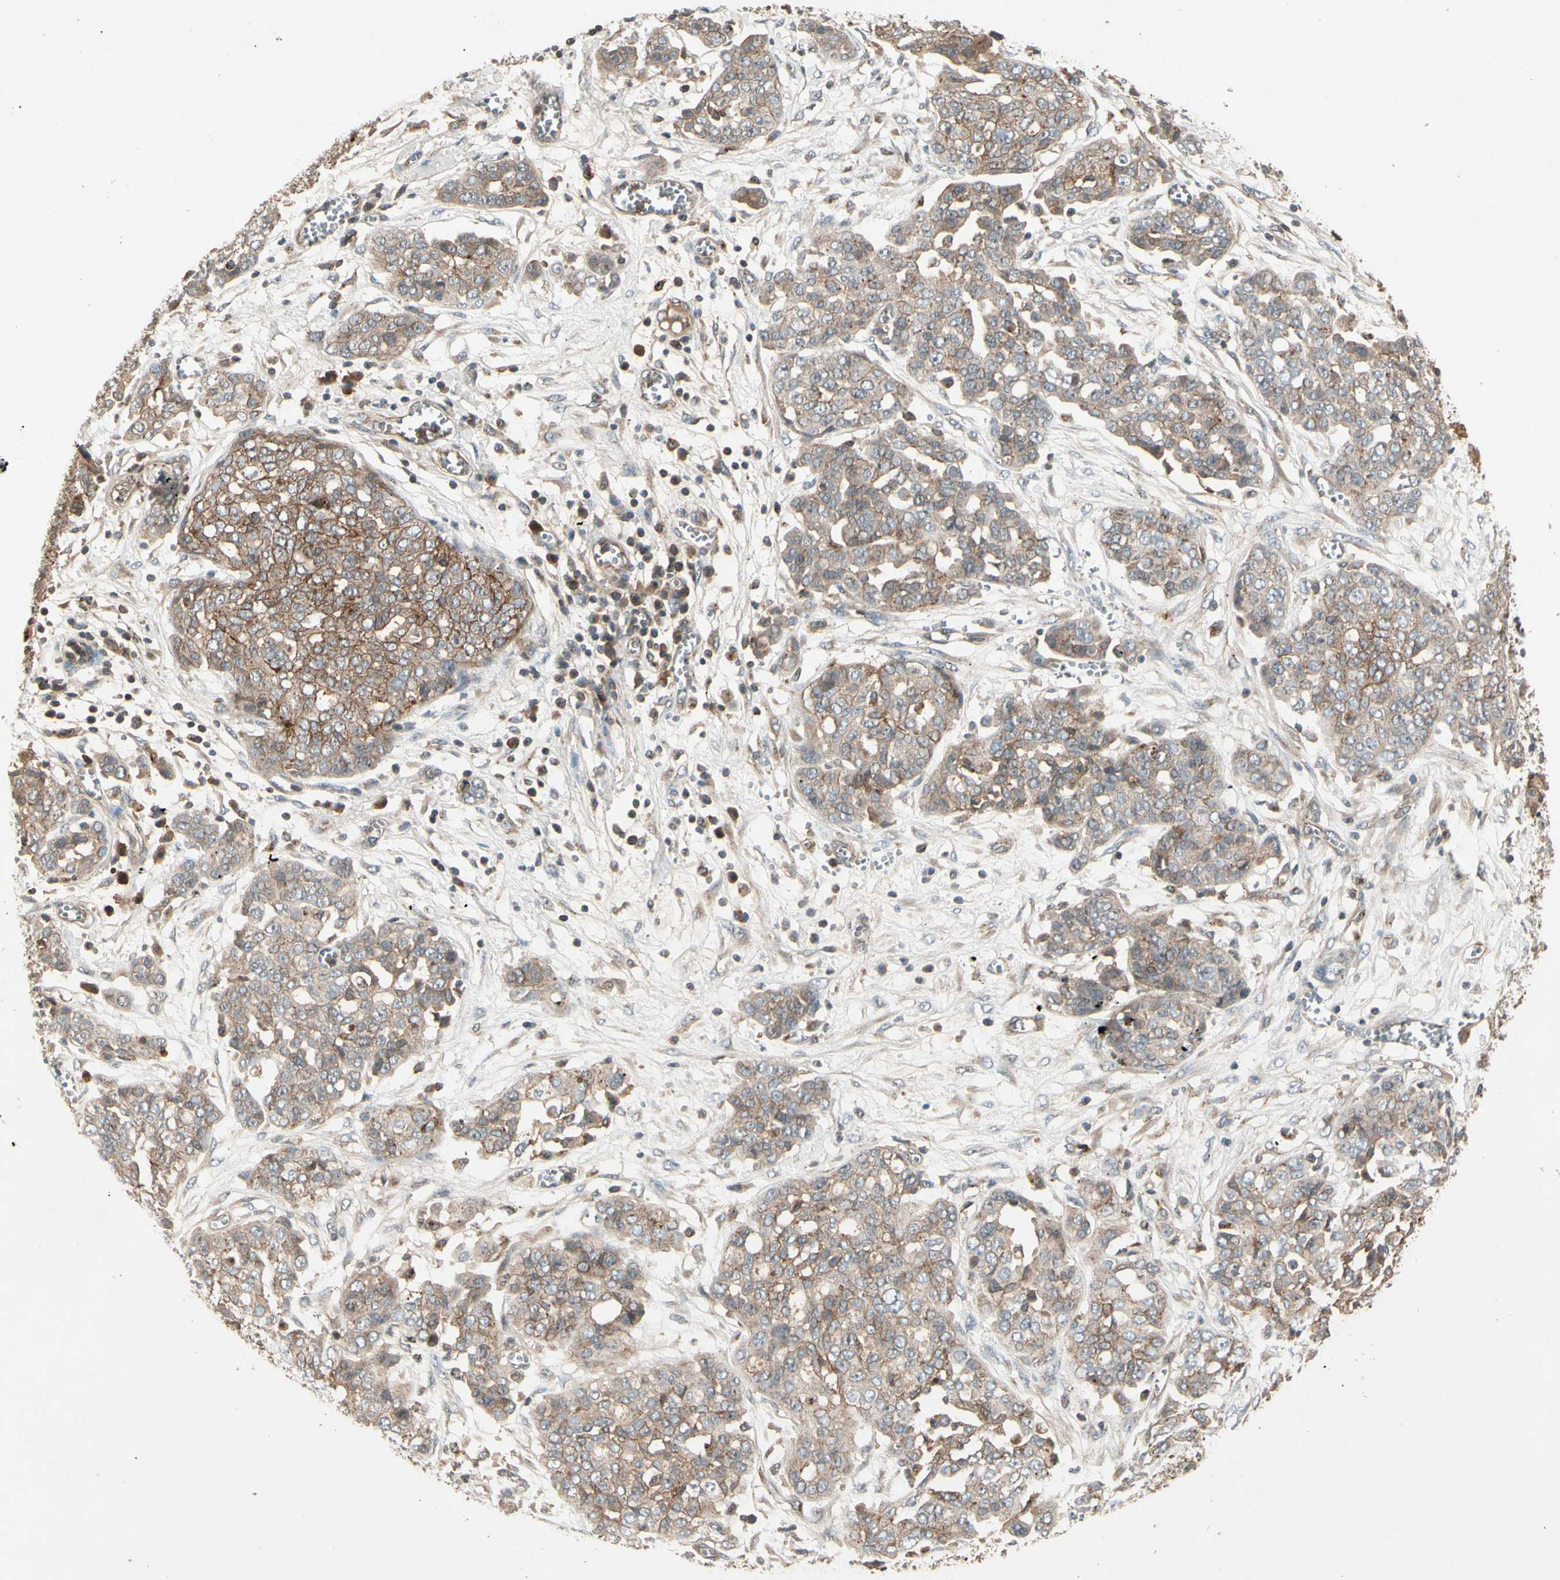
{"staining": {"intensity": "moderate", "quantity": ">75%", "location": "cytoplasmic/membranous"}, "tissue": "ovarian cancer", "cell_type": "Tumor cells", "image_type": "cancer", "snomed": [{"axis": "morphology", "description": "Cystadenocarcinoma, serous, NOS"}, {"axis": "topography", "description": "Soft tissue"}, {"axis": "topography", "description": "Ovary"}], "caption": "High-magnification brightfield microscopy of ovarian serous cystadenocarcinoma stained with DAB (3,3'-diaminobenzidine) (brown) and counterstained with hematoxylin (blue). tumor cells exhibit moderate cytoplasmic/membranous positivity is appreciated in approximately>75% of cells.", "gene": "FLOT1", "patient": {"sex": "female", "age": 57}}